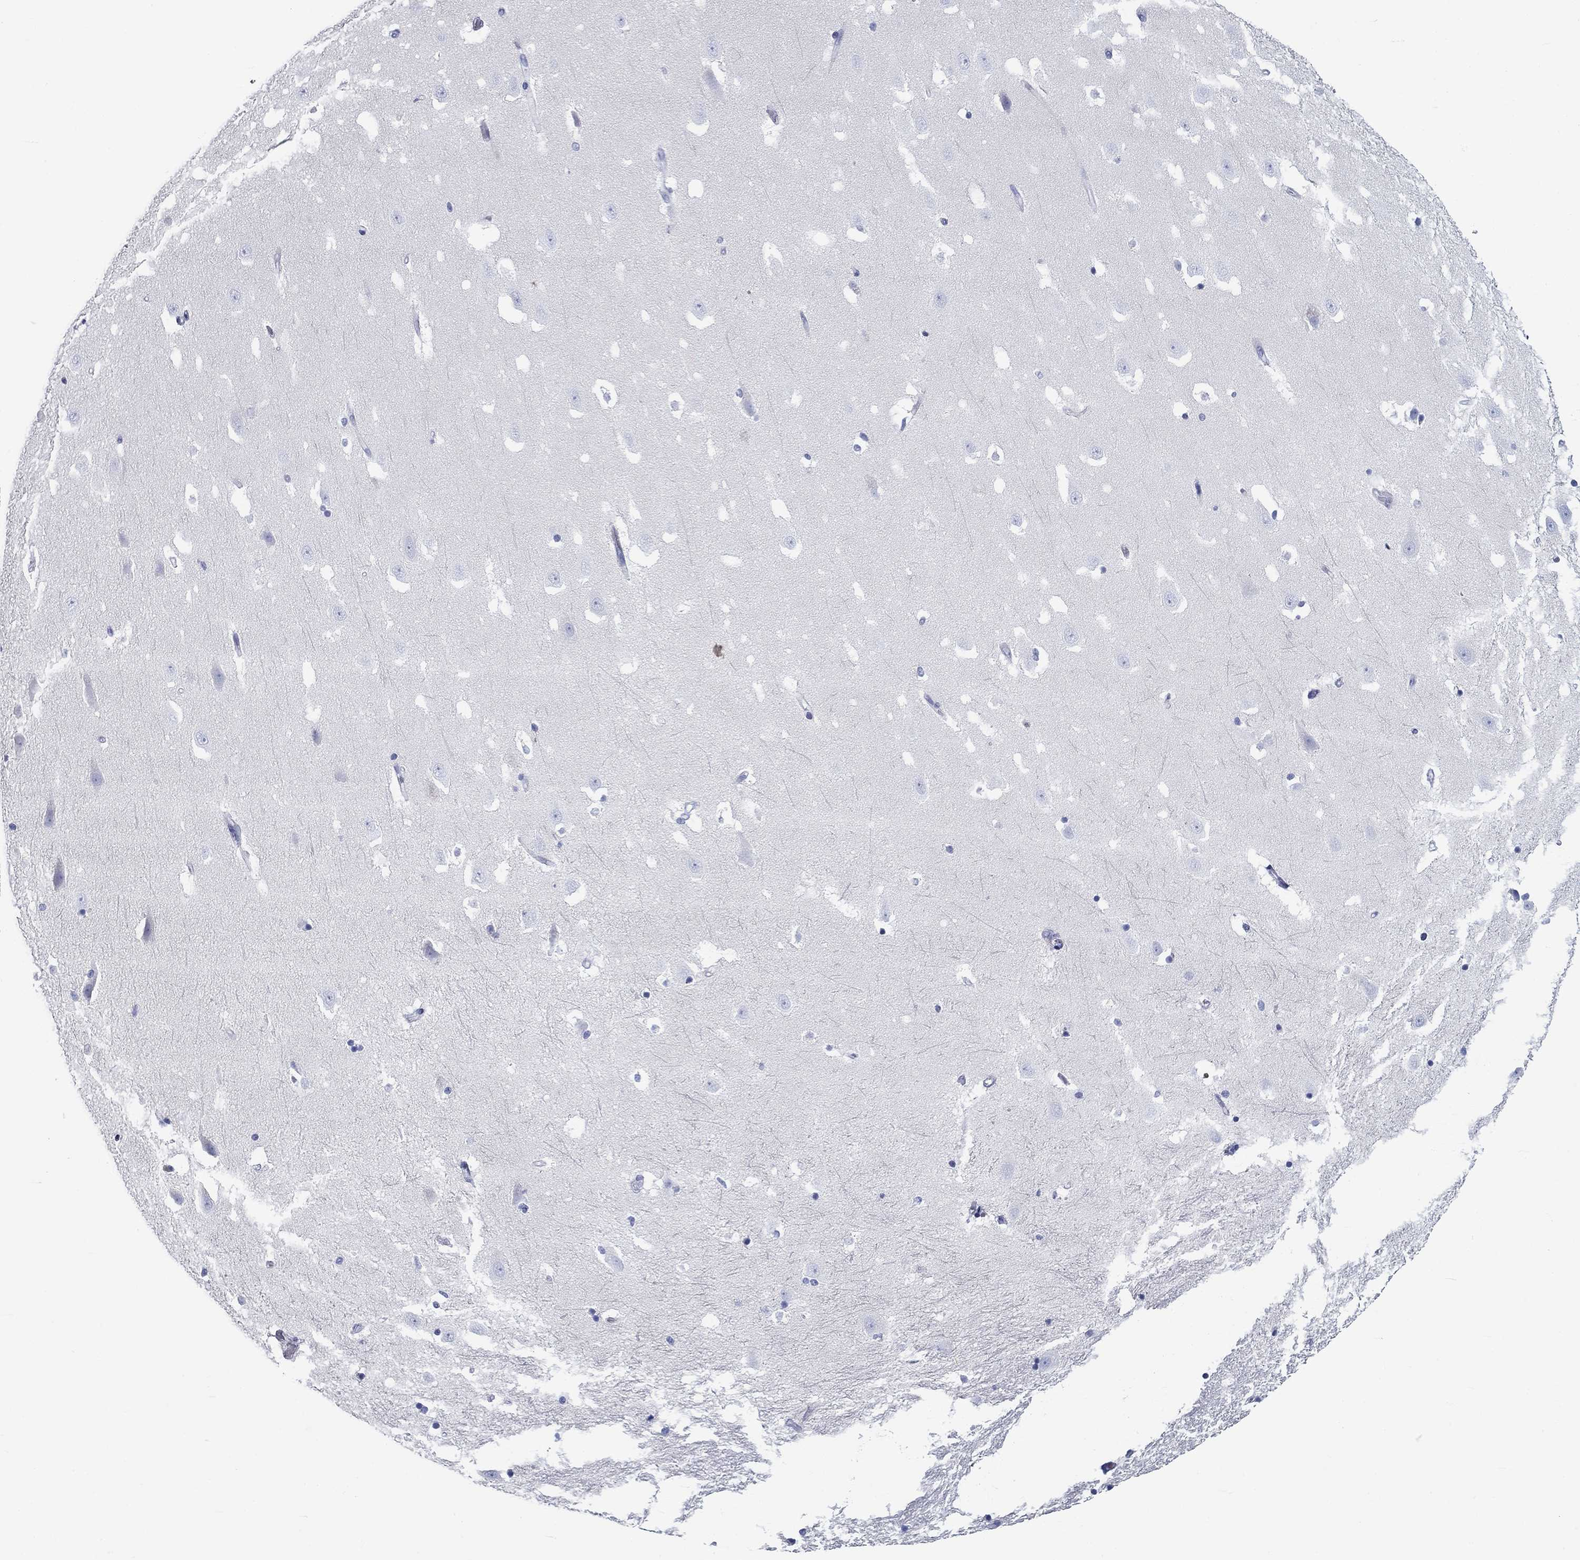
{"staining": {"intensity": "negative", "quantity": "none", "location": "none"}, "tissue": "hippocampus", "cell_type": "Glial cells", "image_type": "normal", "snomed": [{"axis": "morphology", "description": "Normal tissue, NOS"}, {"axis": "topography", "description": "Hippocampus"}], "caption": "IHC image of unremarkable human hippocampus stained for a protein (brown), which reveals no positivity in glial cells.", "gene": "CD40LG", "patient": {"sex": "male", "age": 49}}